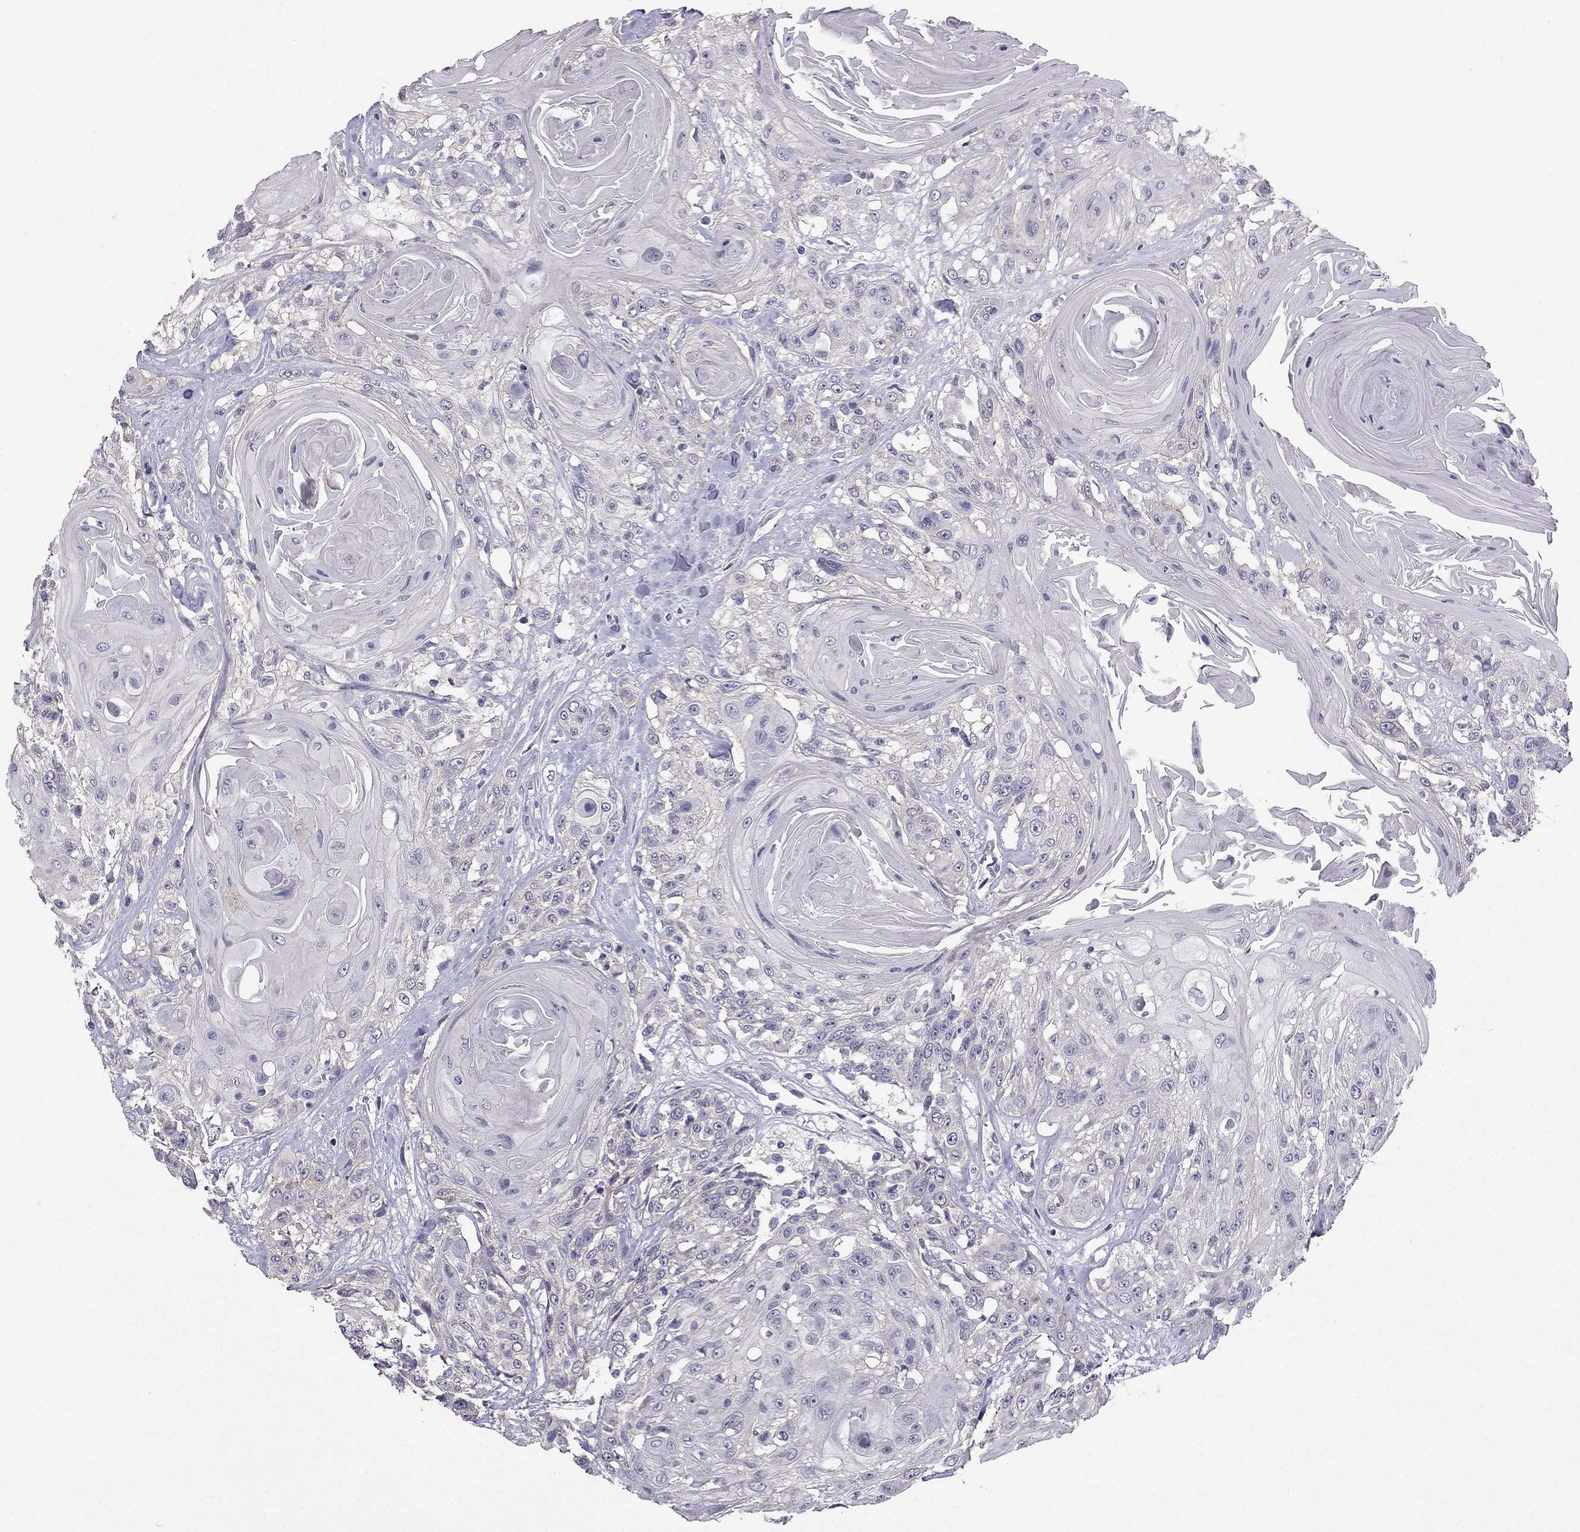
{"staining": {"intensity": "negative", "quantity": "none", "location": "none"}, "tissue": "head and neck cancer", "cell_type": "Tumor cells", "image_type": "cancer", "snomed": [{"axis": "morphology", "description": "Squamous cell carcinoma, NOS"}, {"axis": "topography", "description": "Head-Neck"}], "caption": "Head and neck cancer (squamous cell carcinoma) stained for a protein using IHC demonstrates no expression tumor cells.", "gene": "HSFX1", "patient": {"sex": "female", "age": 59}}